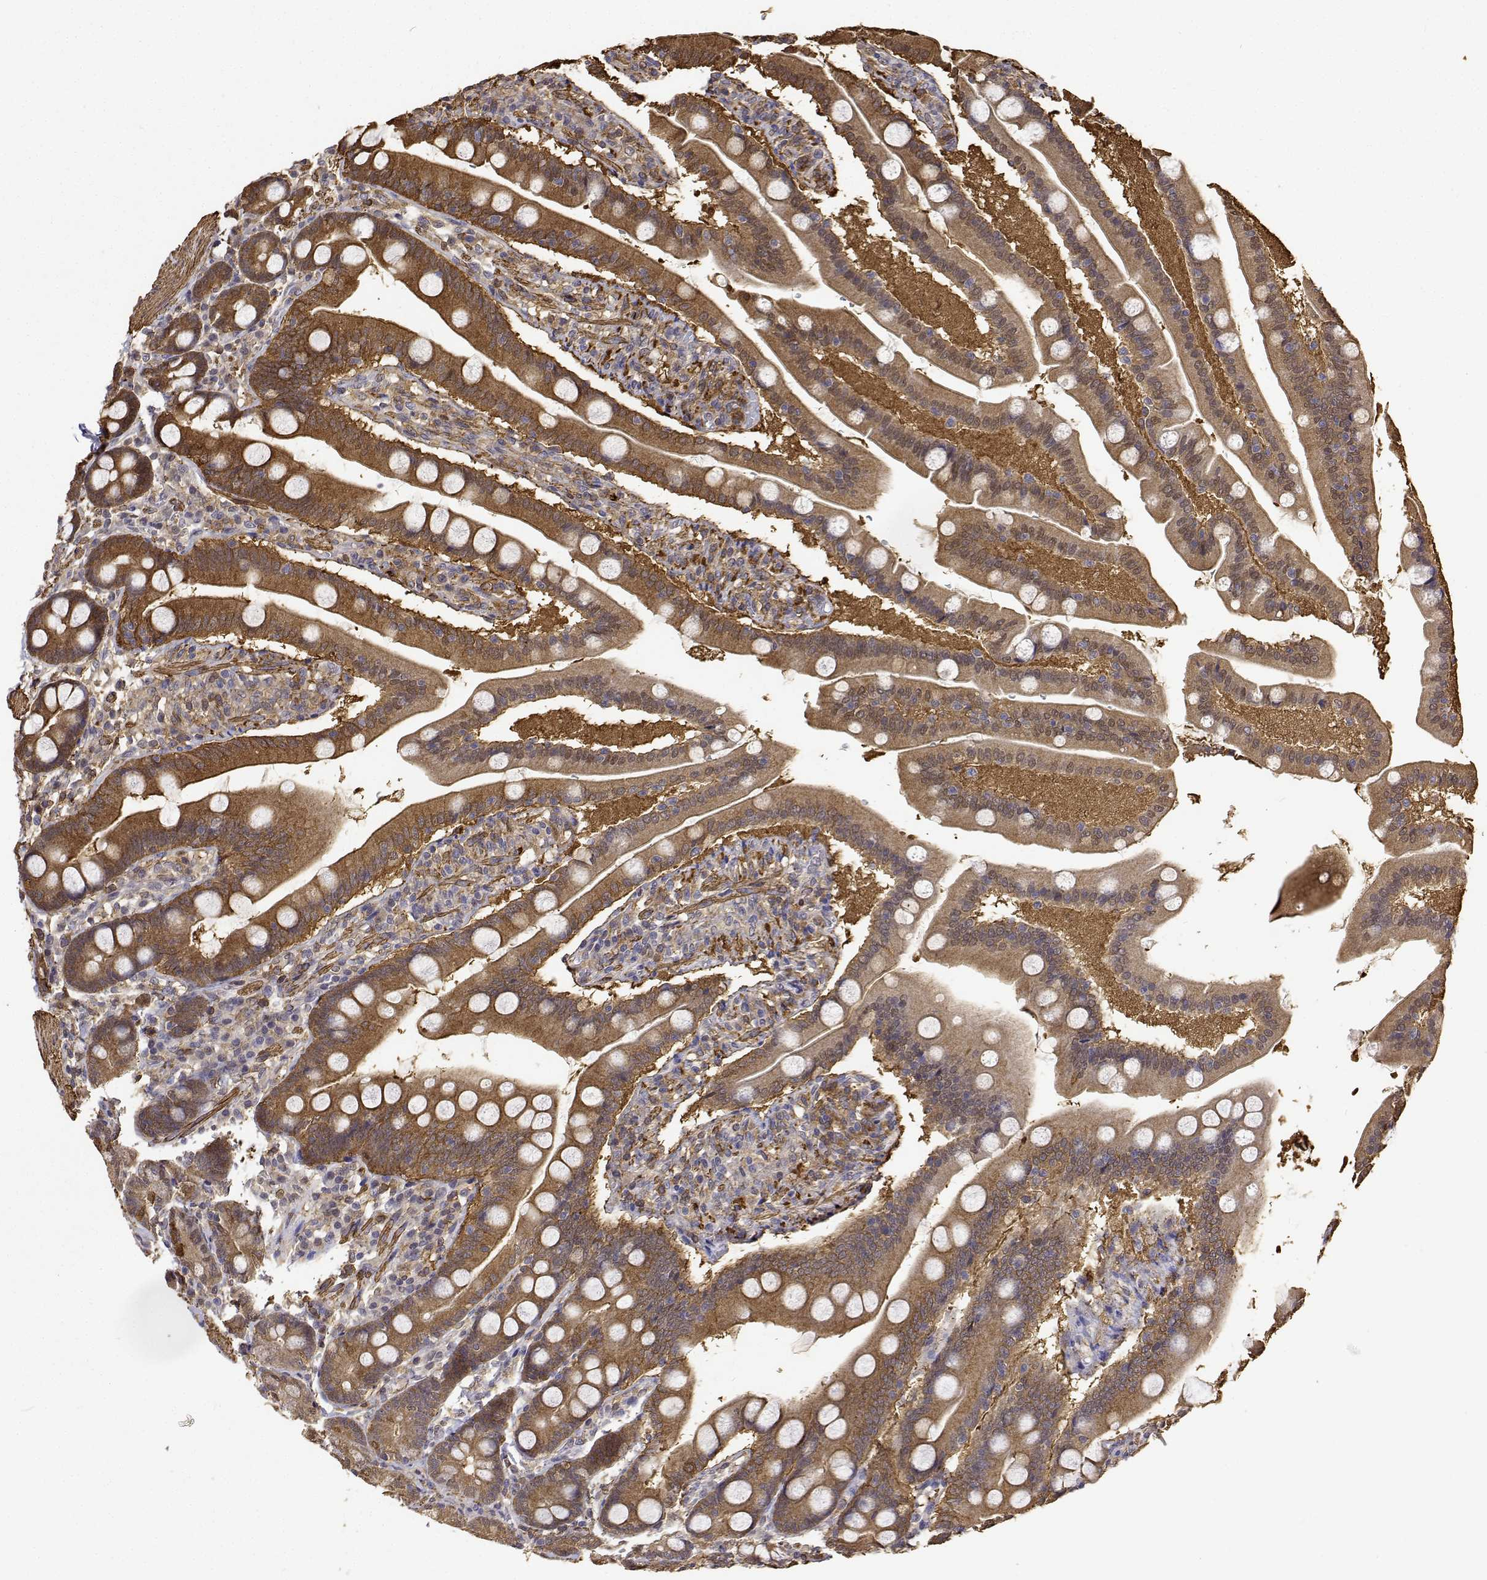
{"staining": {"intensity": "moderate", "quantity": ">75%", "location": "cytoplasmic/membranous,nuclear"}, "tissue": "duodenum", "cell_type": "Glandular cells", "image_type": "normal", "snomed": [{"axis": "morphology", "description": "Normal tissue, NOS"}, {"axis": "topography", "description": "Duodenum"}], "caption": "Duodenum stained with DAB (3,3'-diaminobenzidine) immunohistochemistry (IHC) exhibits medium levels of moderate cytoplasmic/membranous,nuclear staining in about >75% of glandular cells. (Stains: DAB (3,3'-diaminobenzidine) in brown, nuclei in blue, Microscopy: brightfield microscopy at high magnification).", "gene": "PCID2", "patient": {"sex": "female", "age": 67}}